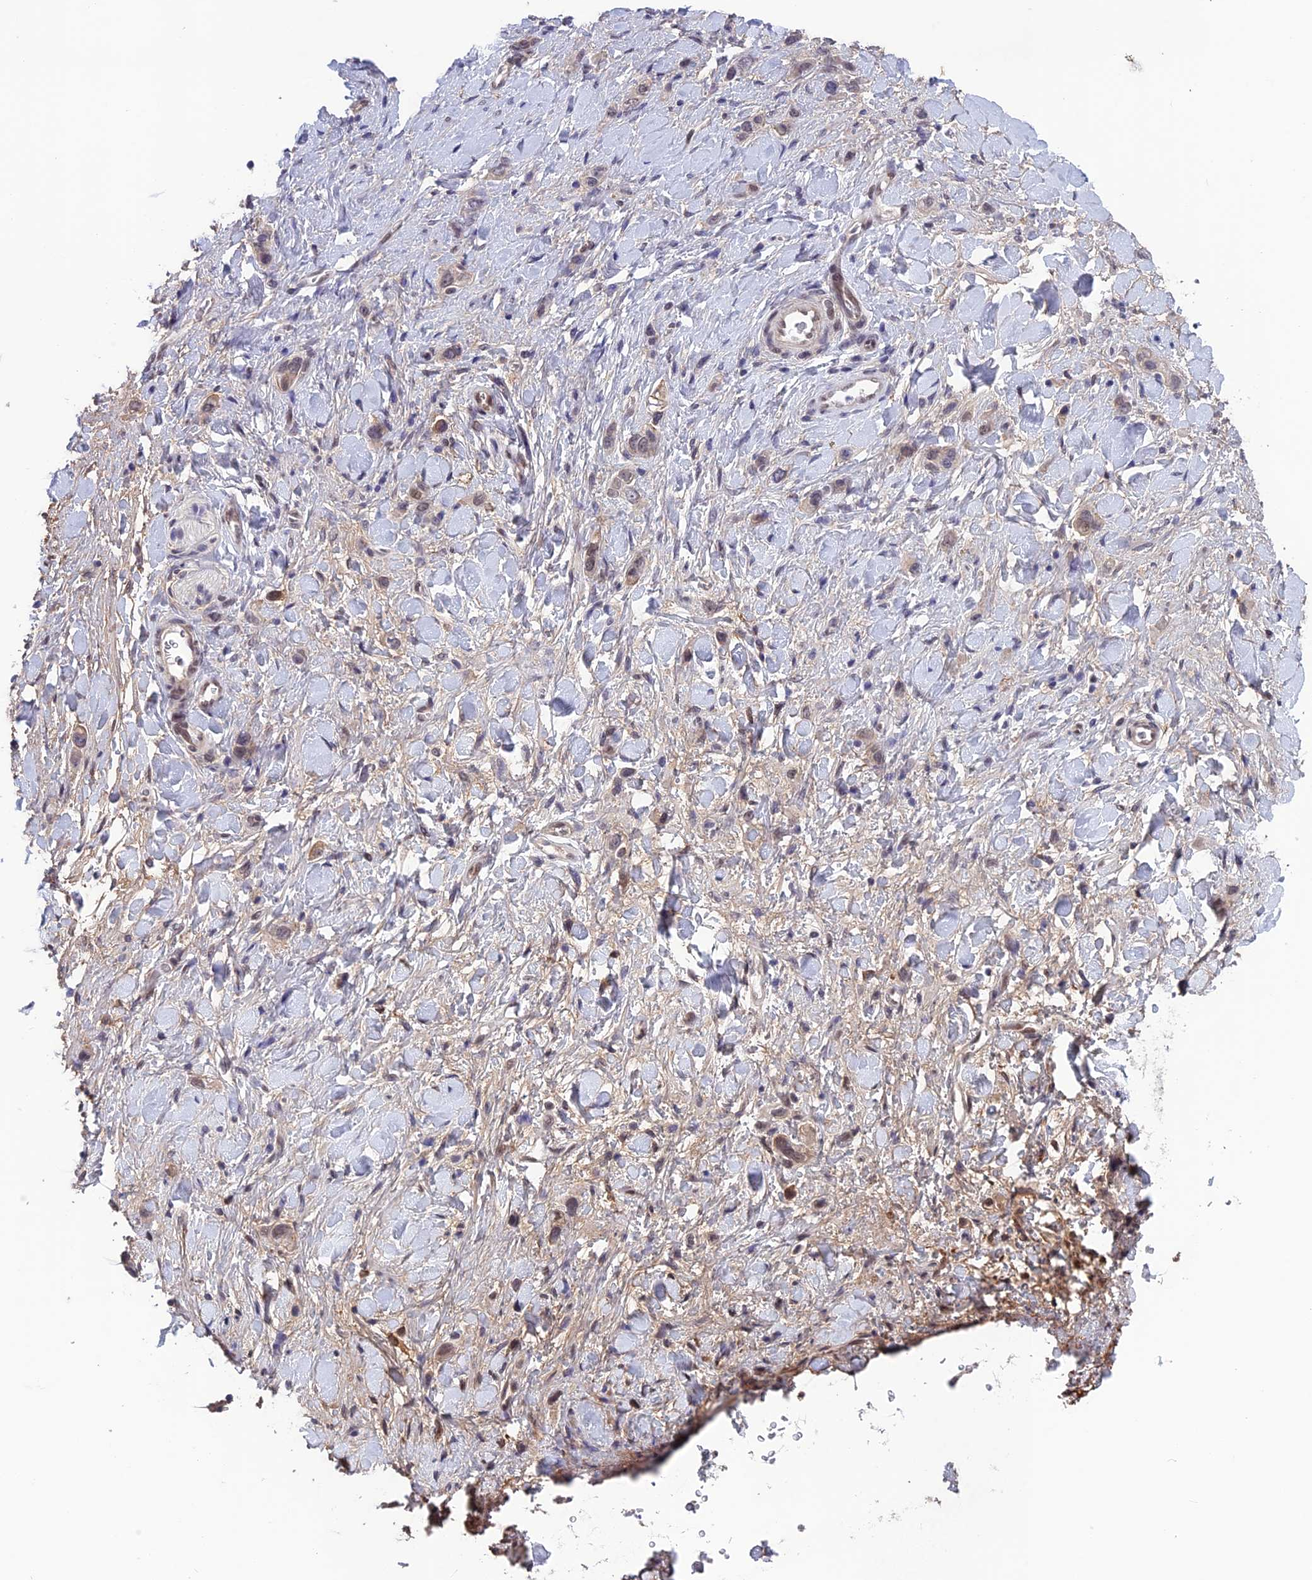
{"staining": {"intensity": "weak", "quantity": "25%-75%", "location": "cytoplasmic/membranous"}, "tissue": "stomach cancer", "cell_type": "Tumor cells", "image_type": "cancer", "snomed": [{"axis": "morphology", "description": "Adenocarcinoma, NOS"}, {"axis": "topography", "description": "Stomach"}], "caption": "There is low levels of weak cytoplasmic/membranous expression in tumor cells of stomach cancer, as demonstrated by immunohistochemical staining (brown color).", "gene": "FKBPL", "patient": {"sex": "female", "age": 65}}